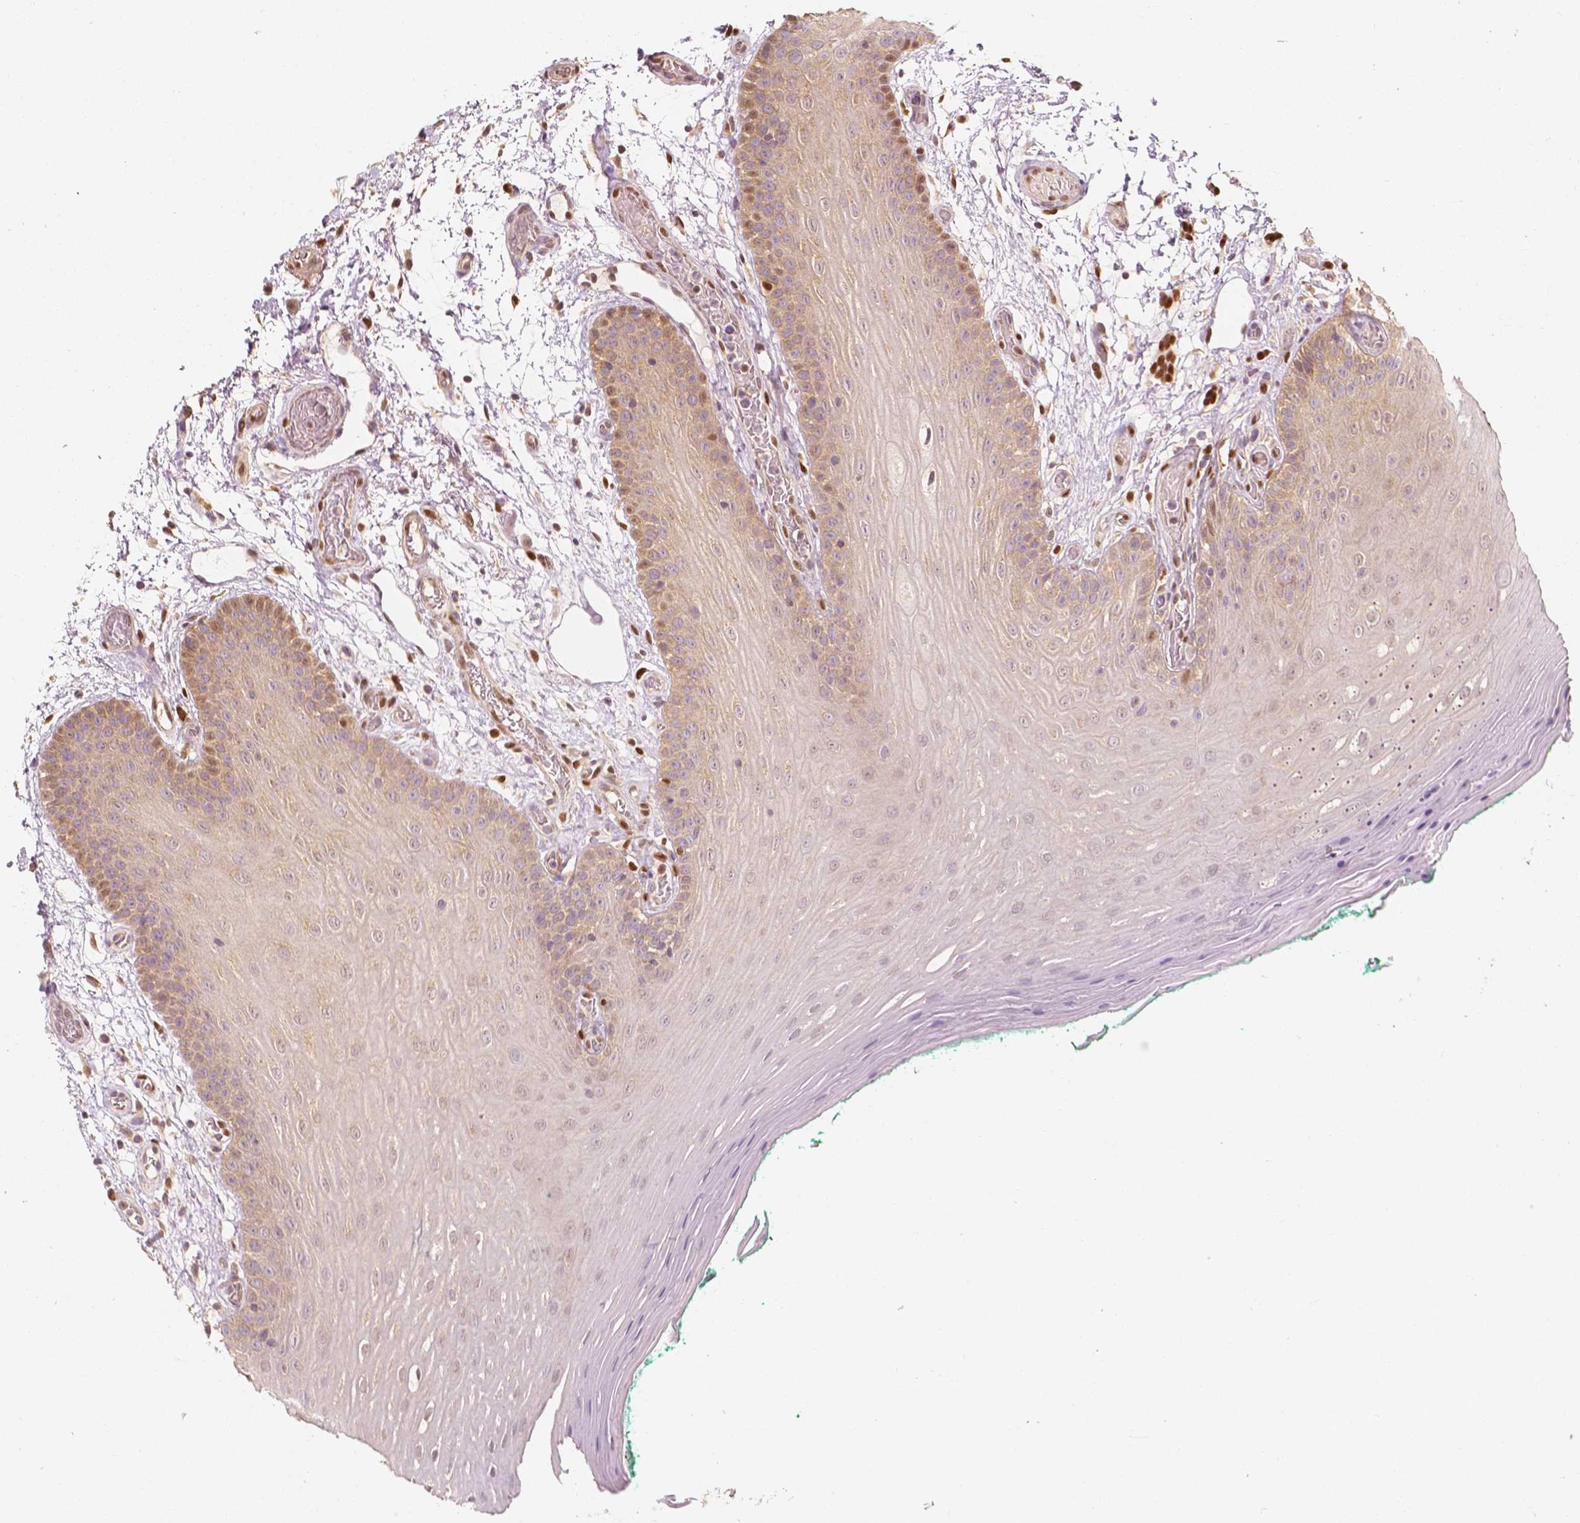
{"staining": {"intensity": "weak", "quantity": "<25%", "location": "cytoplasmic/membranous,nuclear"}, "tissue": "oral mucosa", "cell_type": "Squamous epithelial cells", "image_type": "normal", "snomed": [{"axis": "morphology", "description": "Normal tissue, NOS"}, {"axis": "morphology", "description": "Squamous cell carcinoma, NOS"}, {"axis": "topography", "description": "Oral tissue"}, {"axis": "topography", "description": "Head-Neck"}], "caption": "IHC photomicrograph of benign oral mucosa stained for a protein (brown), which reveals no expression in squamous epithelial cells.", "gene": "TBC1D17", "patient": {"sex": "male", "age": 78}}